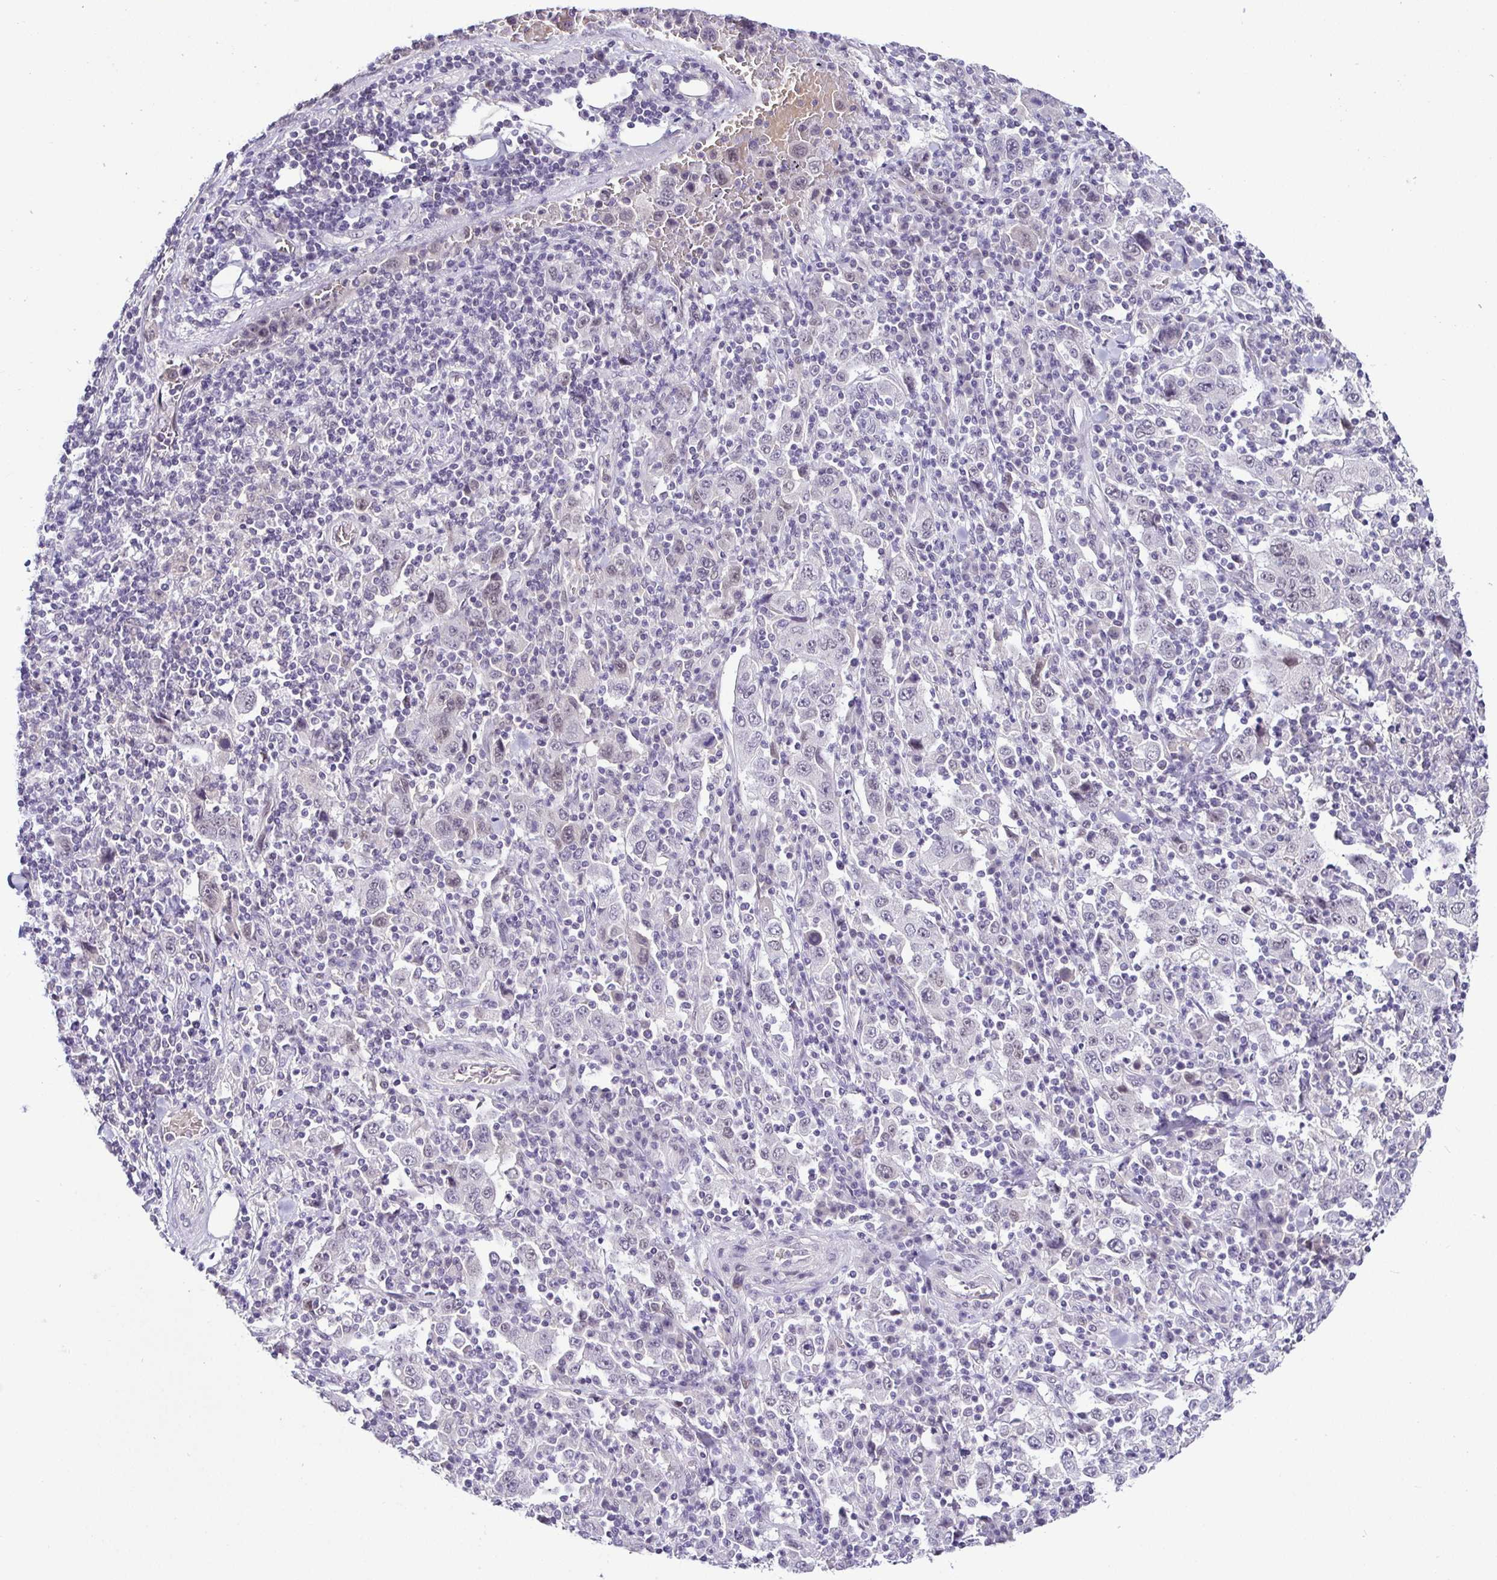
{"staining": {"intensity": "weak", "quantity": "<25%", "location": "nuclear"}, "tissue": "stomach cancer", "cell_type": "Tumor cells", "image_type": "cancer", "snomed": [{"axis": "morphology", "description": "Normal tissue, NOS"}, {"axis": "morphology", "description": "Adenocarcinoma, NOS"}, {"axis": "topography", "description": "Stomach, upper"}, {"axis": "topography", "description": "Stomach"}], "caption": "High magnification brightfield microscopy of stomach adenocarcinoma stained with DAB (brown) and counterstained with hematoxylin (blue): tumor cells show no significant staining. (DAB (3,3'-diaminobenzidine) IHC with hematoxylin counter stain).", "gene": "NUP188", "patient": {"sex": "male", "age": 59}}